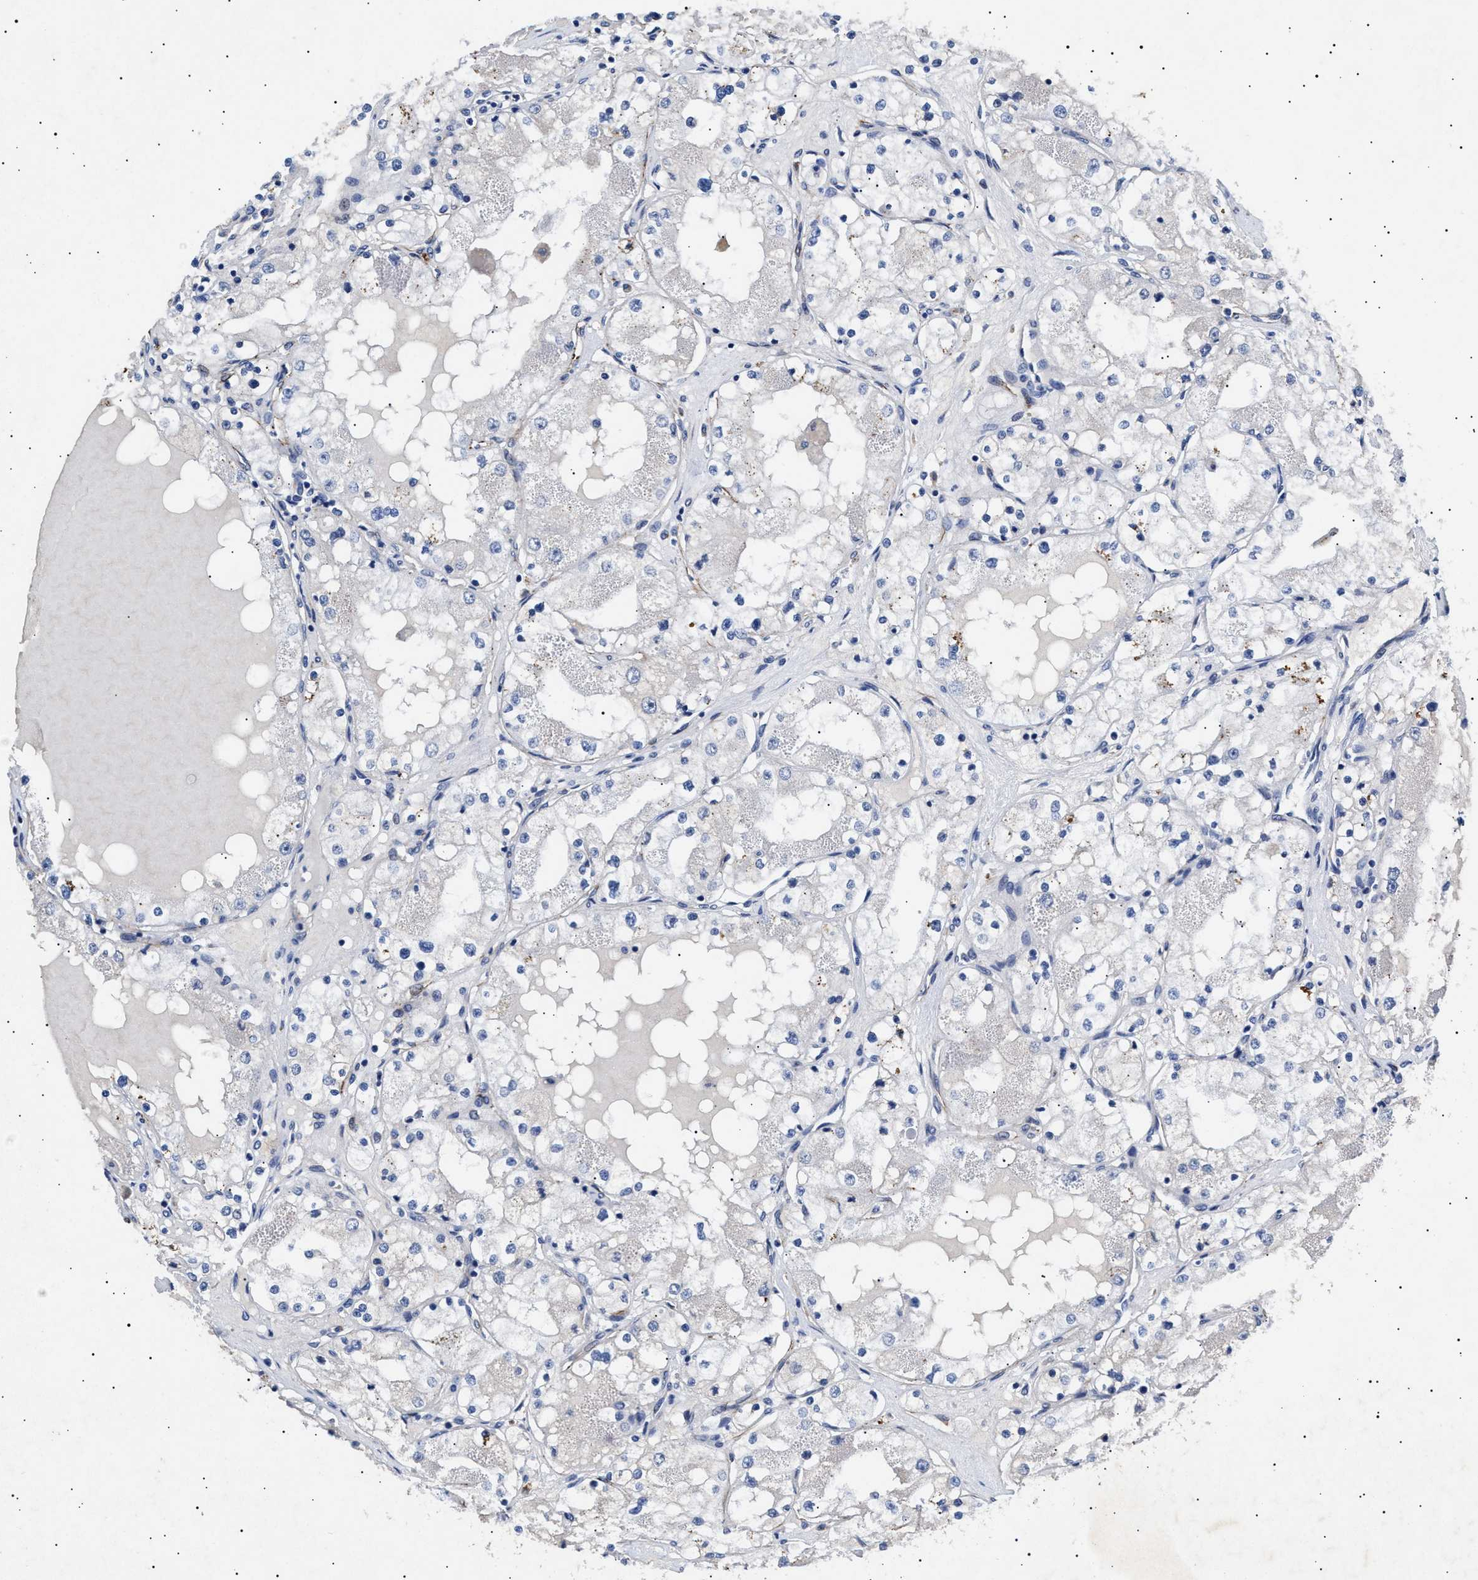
{"staining": {"intensity": "negative", "quantity": "none", "location": "none"}, "tissue": "renal cancer", "cell_type": "Tumor cells", "image_type": "cancer", "snomed": [{"axis": "morphology", "description": "Adenocarcinoma, NOS"}, {"axis": "topography", "description": "Kidney"}], "caption": "Human renal cancer (adenocarcinoma) stained for a protein using immunohistochemistry (IHC) reveals no expression in tumor cells.", "gene": "OLFML2A", "patient": {"sex": "male", "age": 68}}